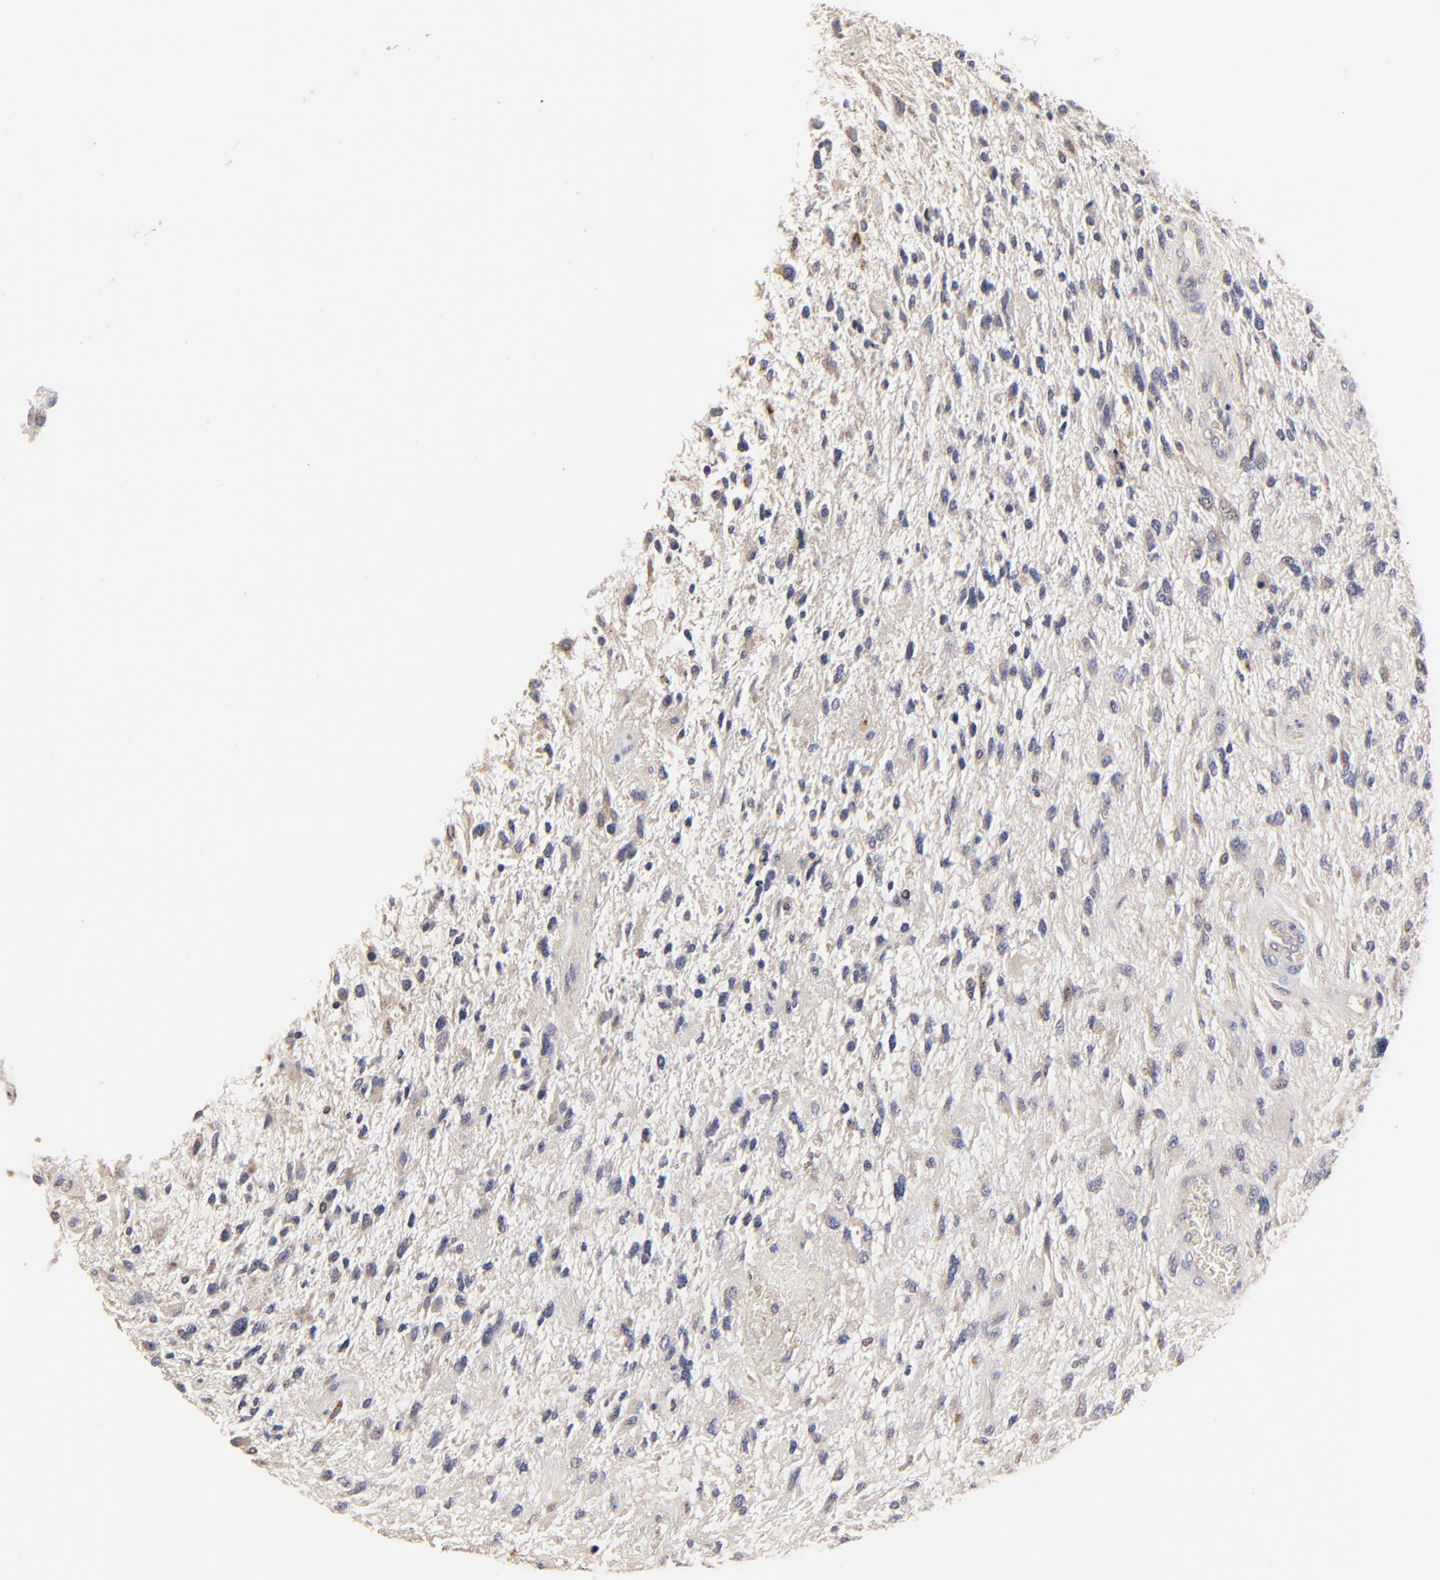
{"staining": {"intensity": "weak", "quantity": "<25%", "location": "cytoplasmic/membranous"}, "tissue": "glioma", "cell_type": "Tumor cells", "image_type": "cancer", "snomed": [{"axis": "morphology", "description": "Glioma, malignant, High grade"}, {"axis": "topography", "description": "Brain"}], "caption": "This is an IHC histopathology image of human malignant glioma (high-grade). There is no staining in tumor cells.", "gene": "ELP2", "patient": {"sex": "female", "age": 60}}